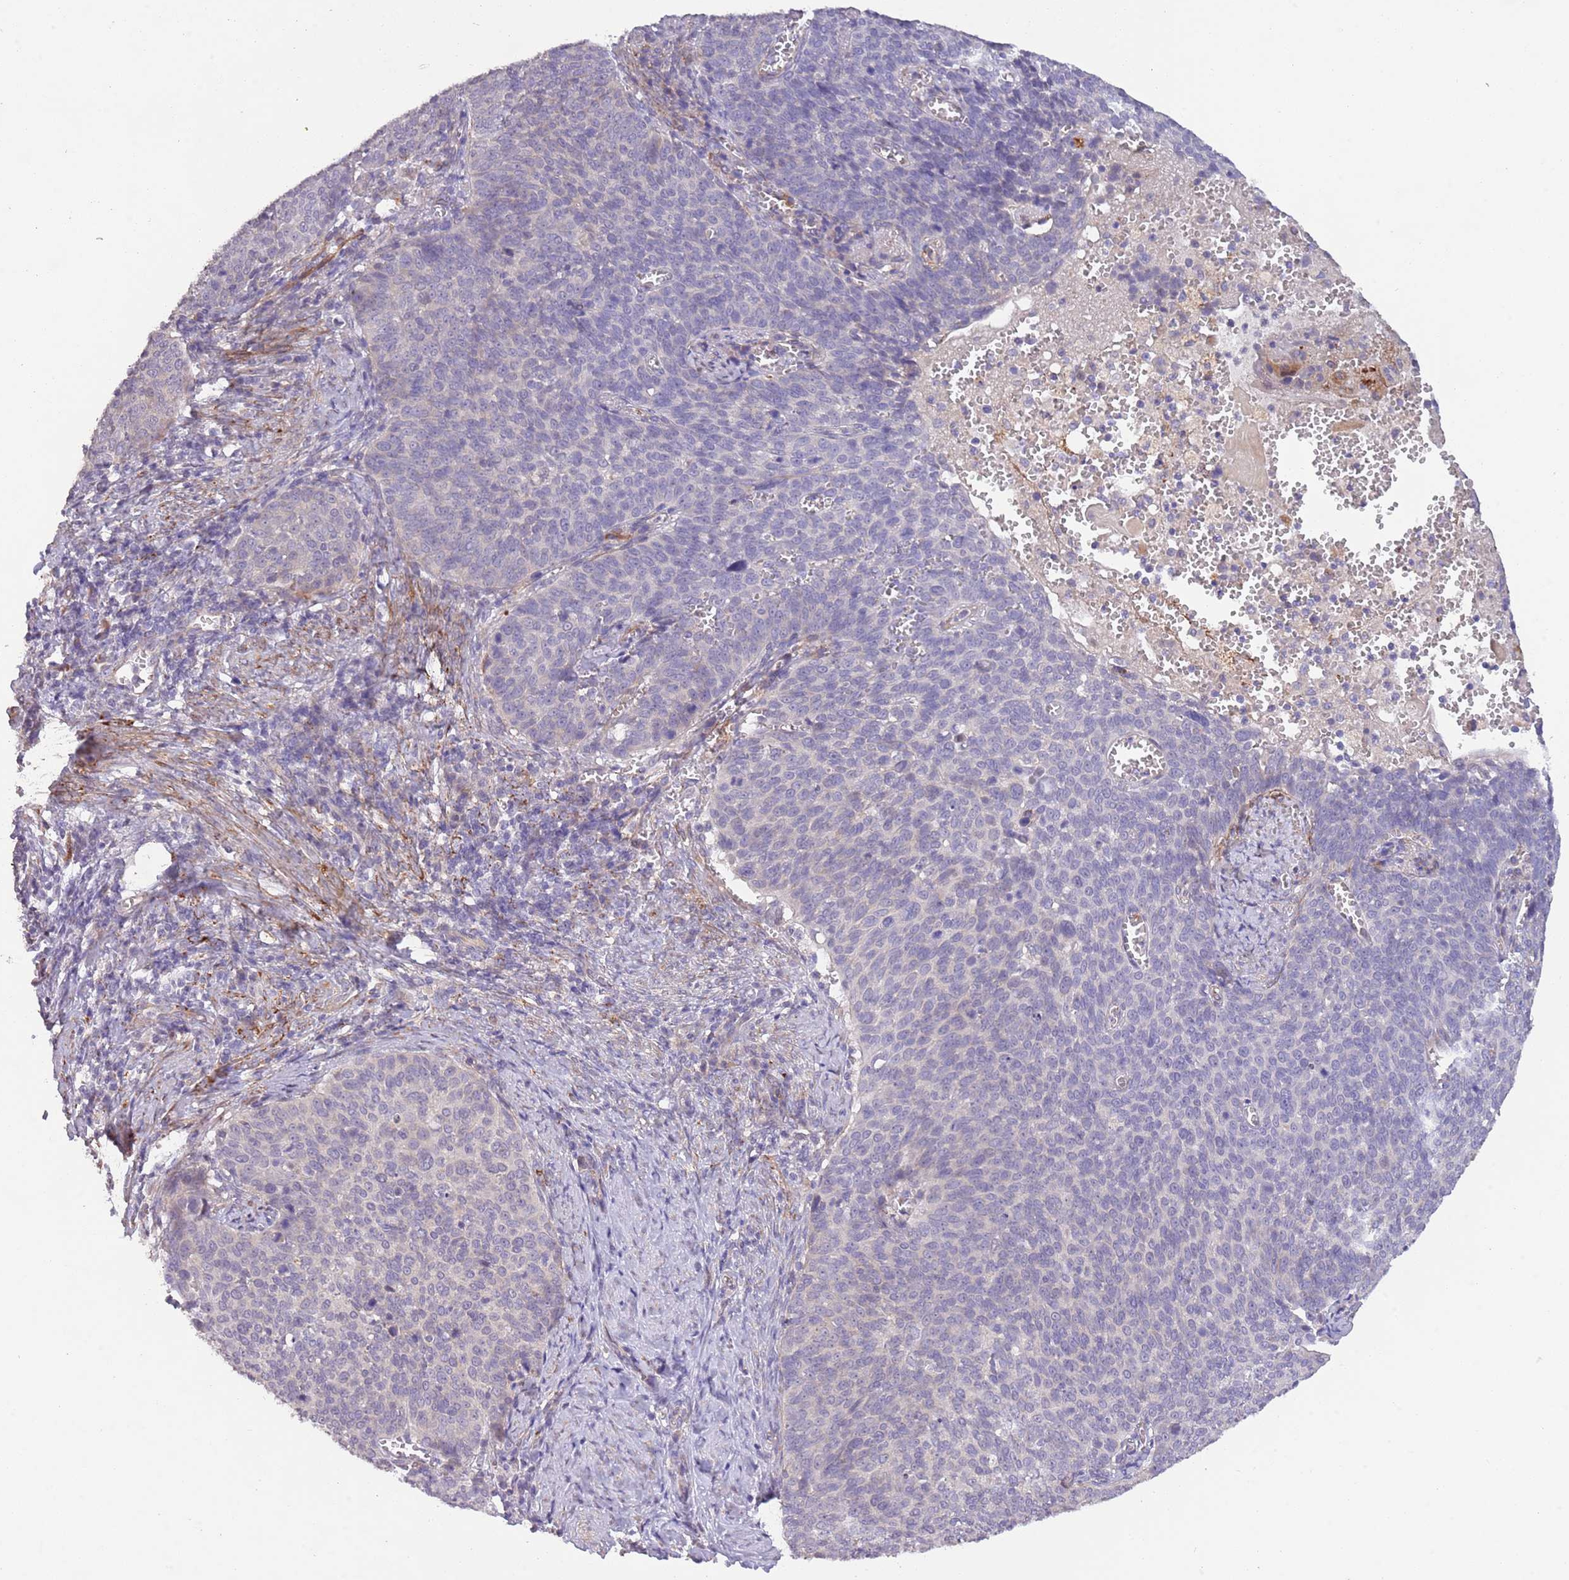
{"staining": {"intensity": "negative", "quantity": "none", "location": "none"}, "tissue": "cervical cancer", "cell_type": "Tumor cells", "image_type": "cancer", "snomed": [{"axis": "morphology", "description": "Normal tissue, NOS"}, {"axis": "morphology", "description": "Squamous cell carcinoma, NOS"}, {"axis": "topography", "description": "Cervix"}], "caption": "A micrograph of human cervical cancer is negative for staining in tumor cells. (DAB (3,3'-diaminobenzidine) immunohistochemistry (IHC), high magnification).", "gene": "ZNF658", "patient": {"sex": "female", "age": 39}}